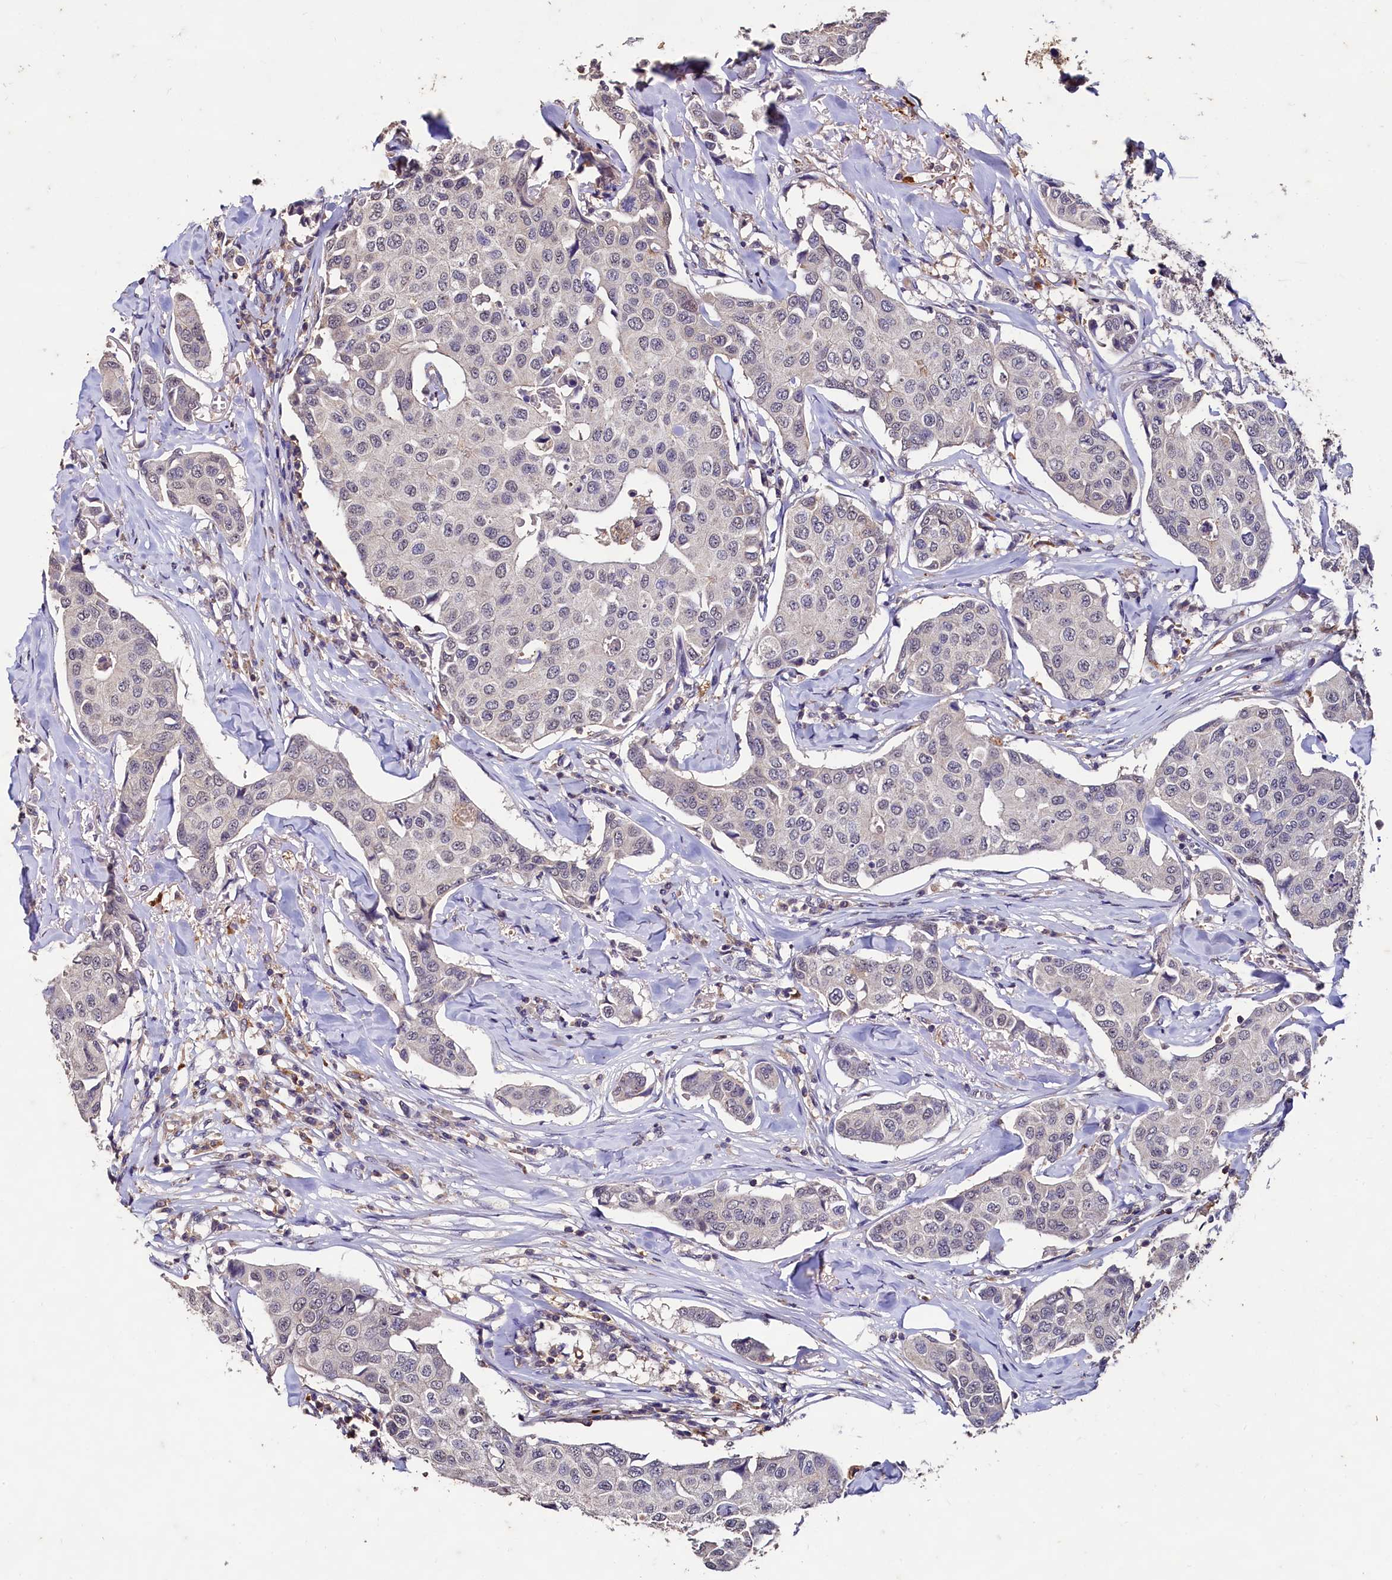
{"staining": {"intensity": "negative", "quantity": "none", "location": "none"}, "tissue": "breast cancer", "cell_type": "Tumor cells", "image_type": "cancer", "snomed": [{"axis": "morphology", "description": "Duct carcinoma"}, {"axis": "topography", "description": "Breast"}], "caption": "This is a micrograph of IHC staining of breast intraductal carcinoma, which shows no expression in tumor cells.", "gene": "CSTPP1", "patient": {"sex": "female", "age": 80}}